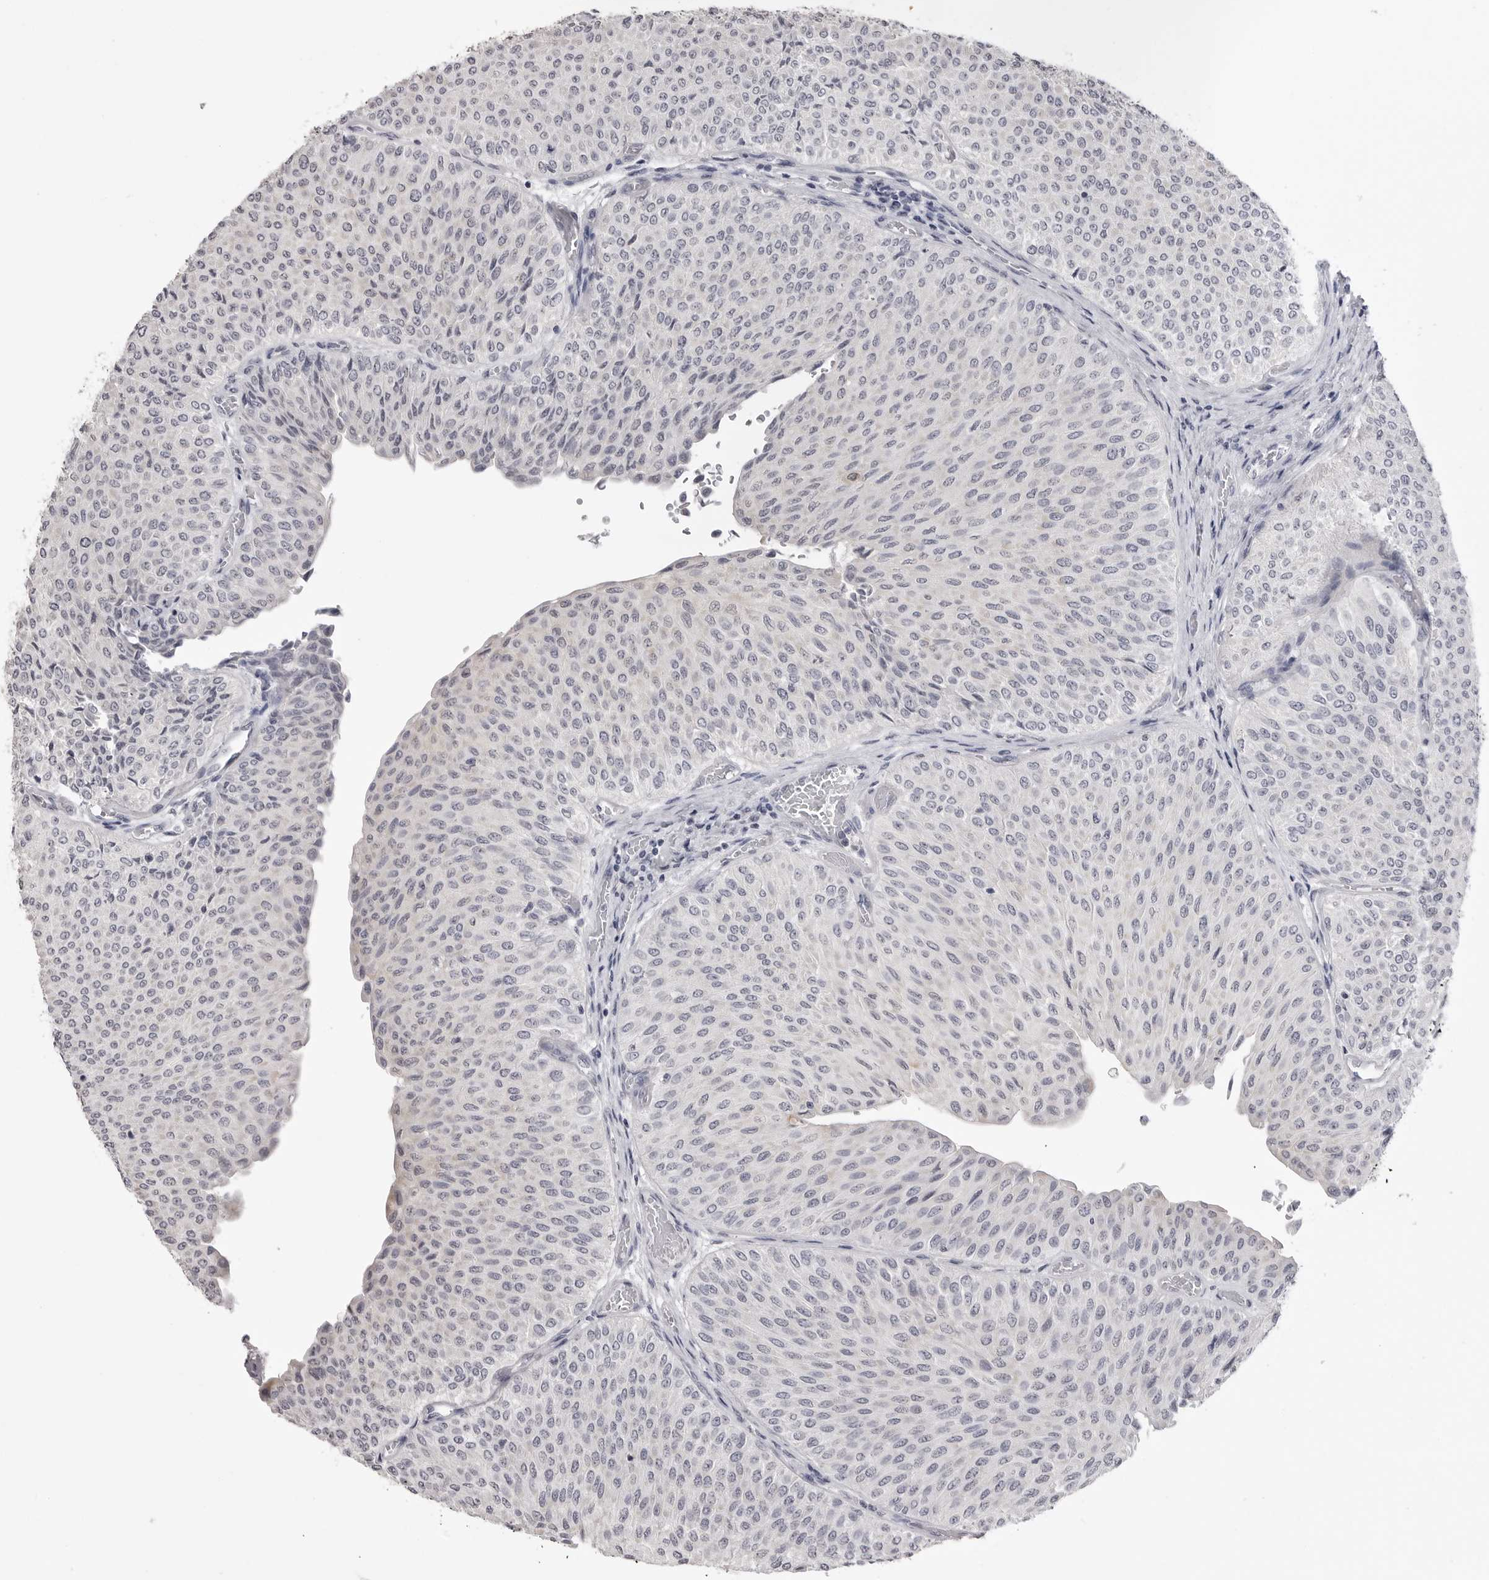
{"staining": {"intensity": "negative", "quantity": "none", "location": "none"}, "tissue": "urothelial cancer", "cell_type": "Tumor cells", "image_type": "cancer", "snomed": [{"axis": "morphology", "description": "Urothelial carcinoma, Low grade"}, {"axis": "topography", "description": "Urinary bladder"}], "caption": "The micrograph reveals no significant staining in tumor cells of low-grade urothelial carcinoma.", "gene": "GPN2", "patient": {"sex": "male", "age": 78}}